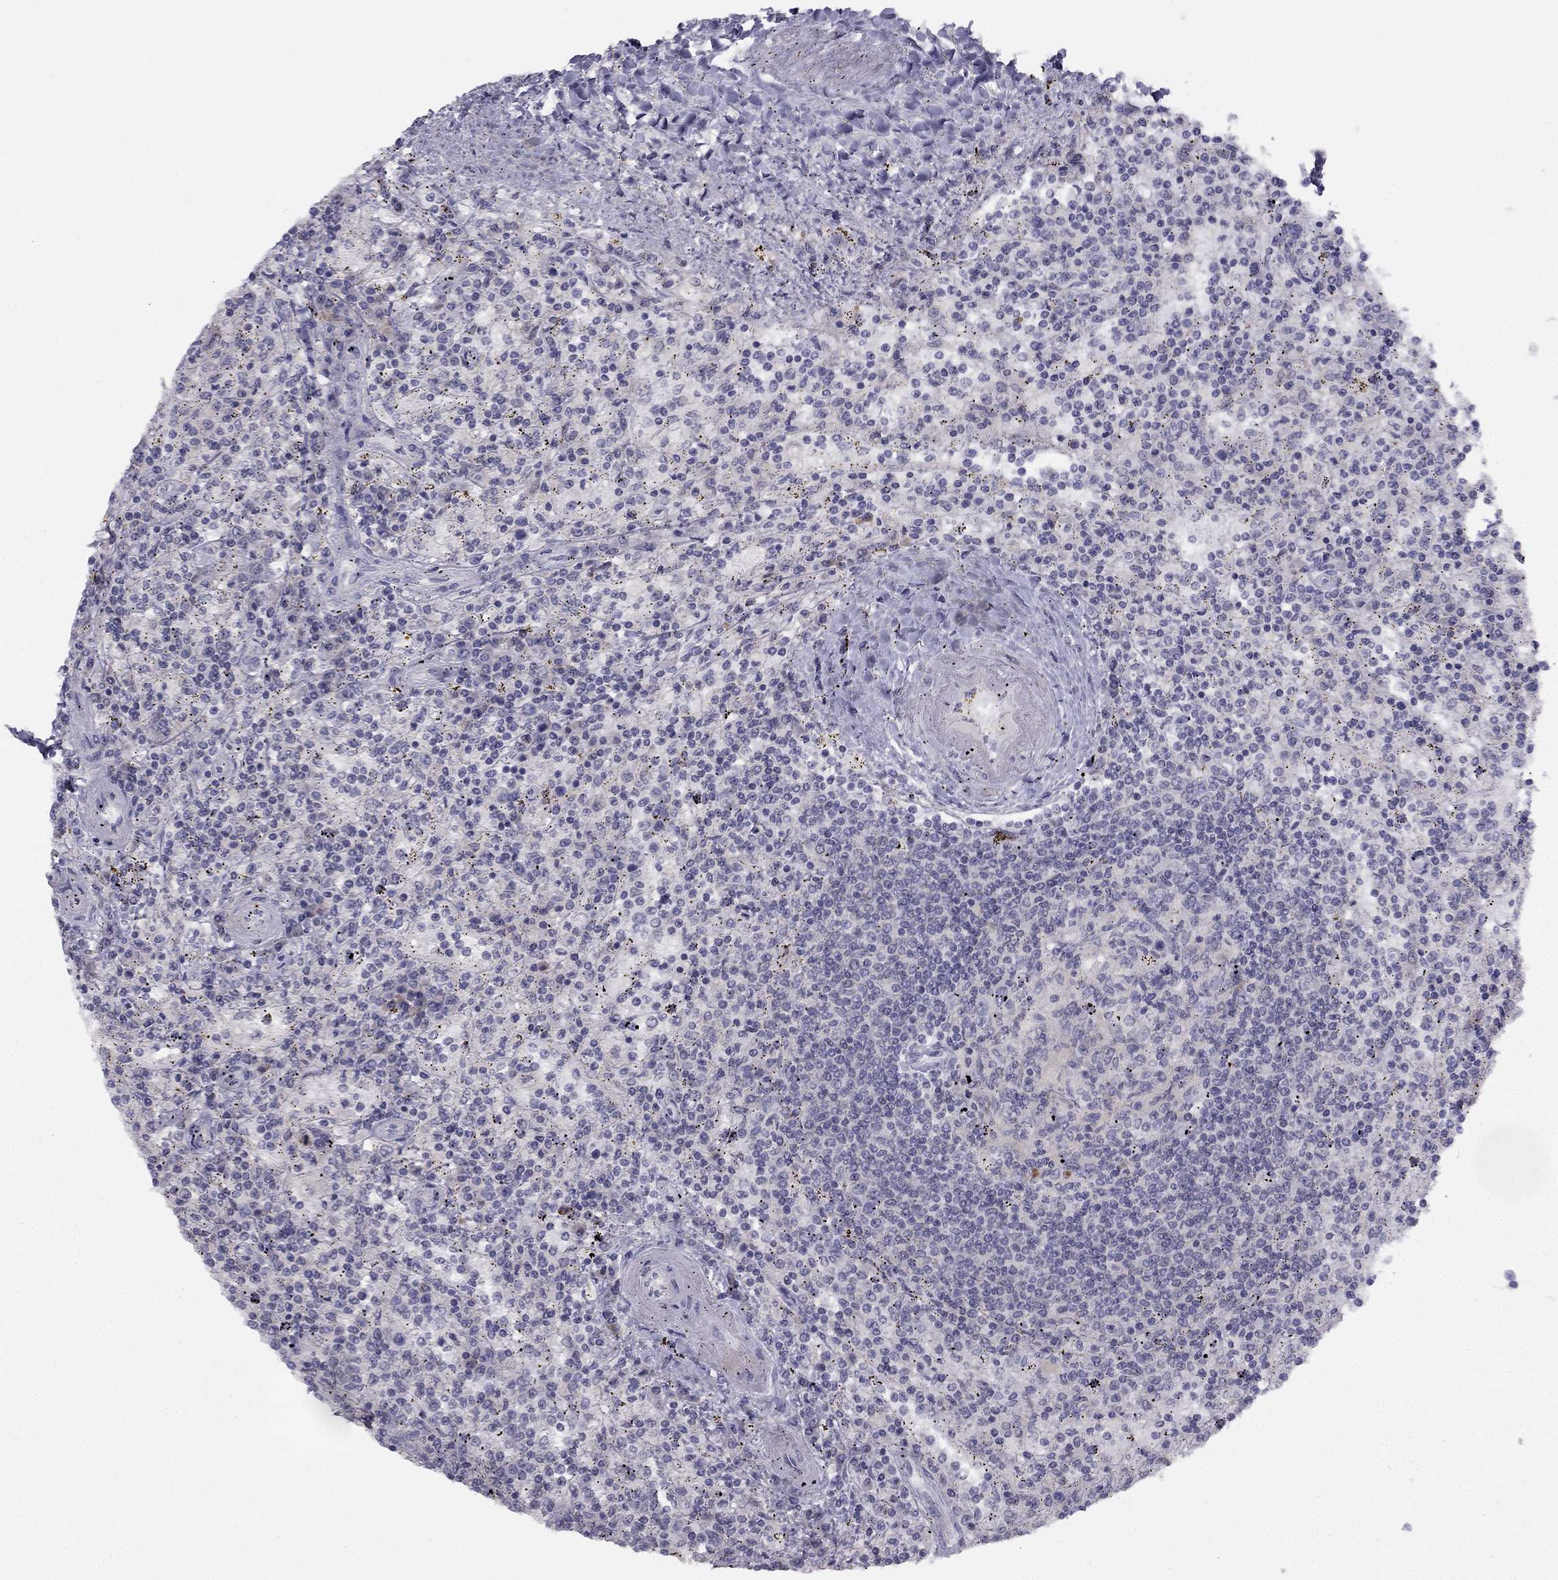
{"staining": {"intensity": "negative", "quantity": "none", "location": "none"}, "tissue": "lymphoma", "cell_type": "Tumor cells", "image_type": "cancer", "snomed": [{"axis": "morphology", "description": "Malignant lymphoma, non-Hodgkin's type, Low grade"}, {"axis": "topography", "description": "Spleen"}], "caption": "IHC histopathology image of neoplastic tissue: lymphoma stained with DAB displays no significant protein staining in tumor cells.", "gene": "TRPS1", "patient": {"sex": "male", "age": 62}}